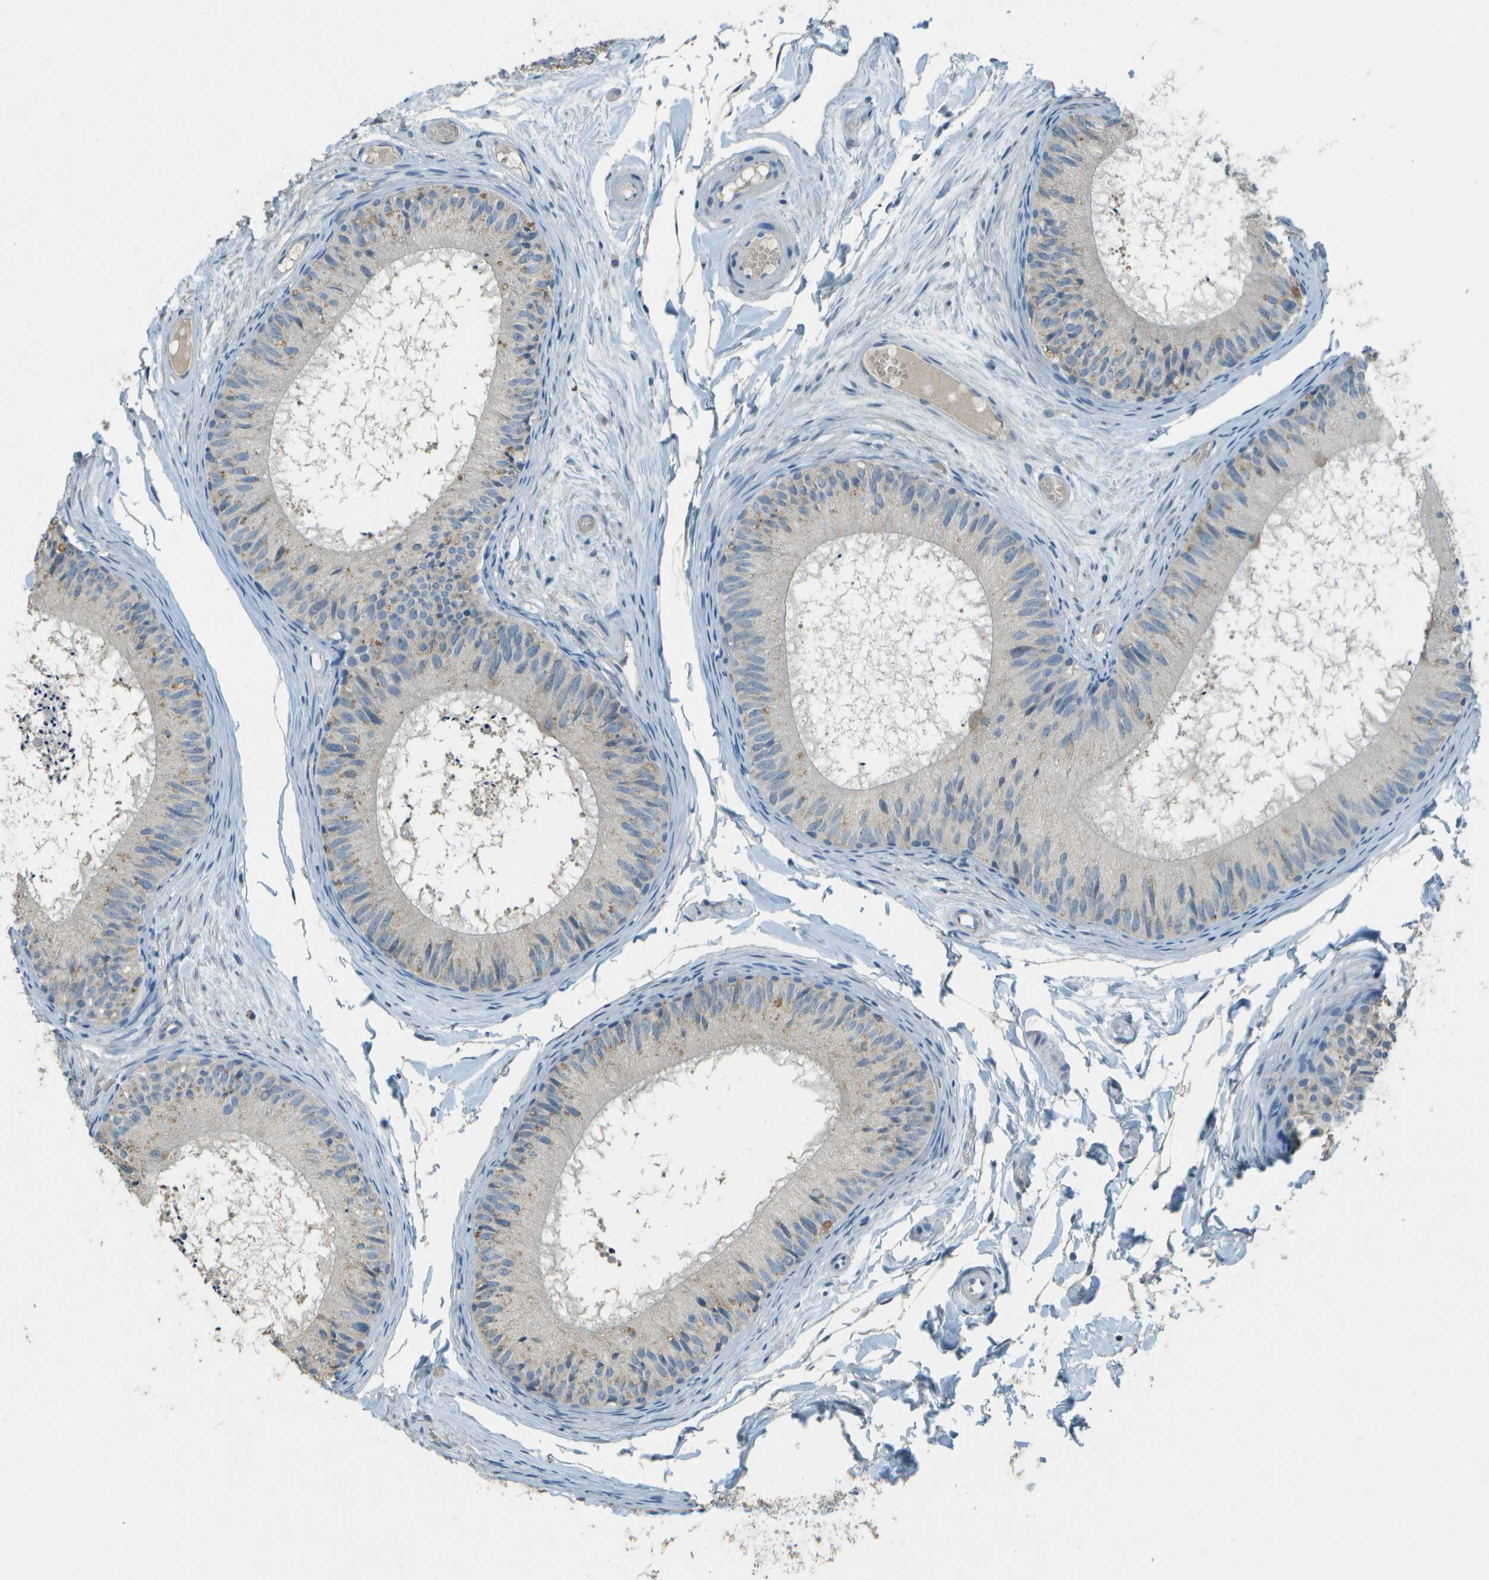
{"staining": {"intensity": "moderate", "quantity": ">75%", "location": "cytoplasmic/membranous"}, "tissue": "epididymis", "cell_type": "Glandular cells", "image_type": "normal", "snomed": [{"axis": "morphology", "description": "Normal tissue, NOS"}, {"axis": "topography", "description": "Epididymis"}], "caption": "A high-resolution histopathology image shows immunohistochemistry (IHC) staining of benign epididymis, which reveals moderate cytoplasmic/membranous staining in about >75% of glandular cells. Using DAB (3,3'-diaminobenzidine) (brown) and hematoxylin (blue) stains, captured at high magnification using brightfield microscopy.", "gene": "LGI2", "patient": {"sex": "male", "age": 46}}